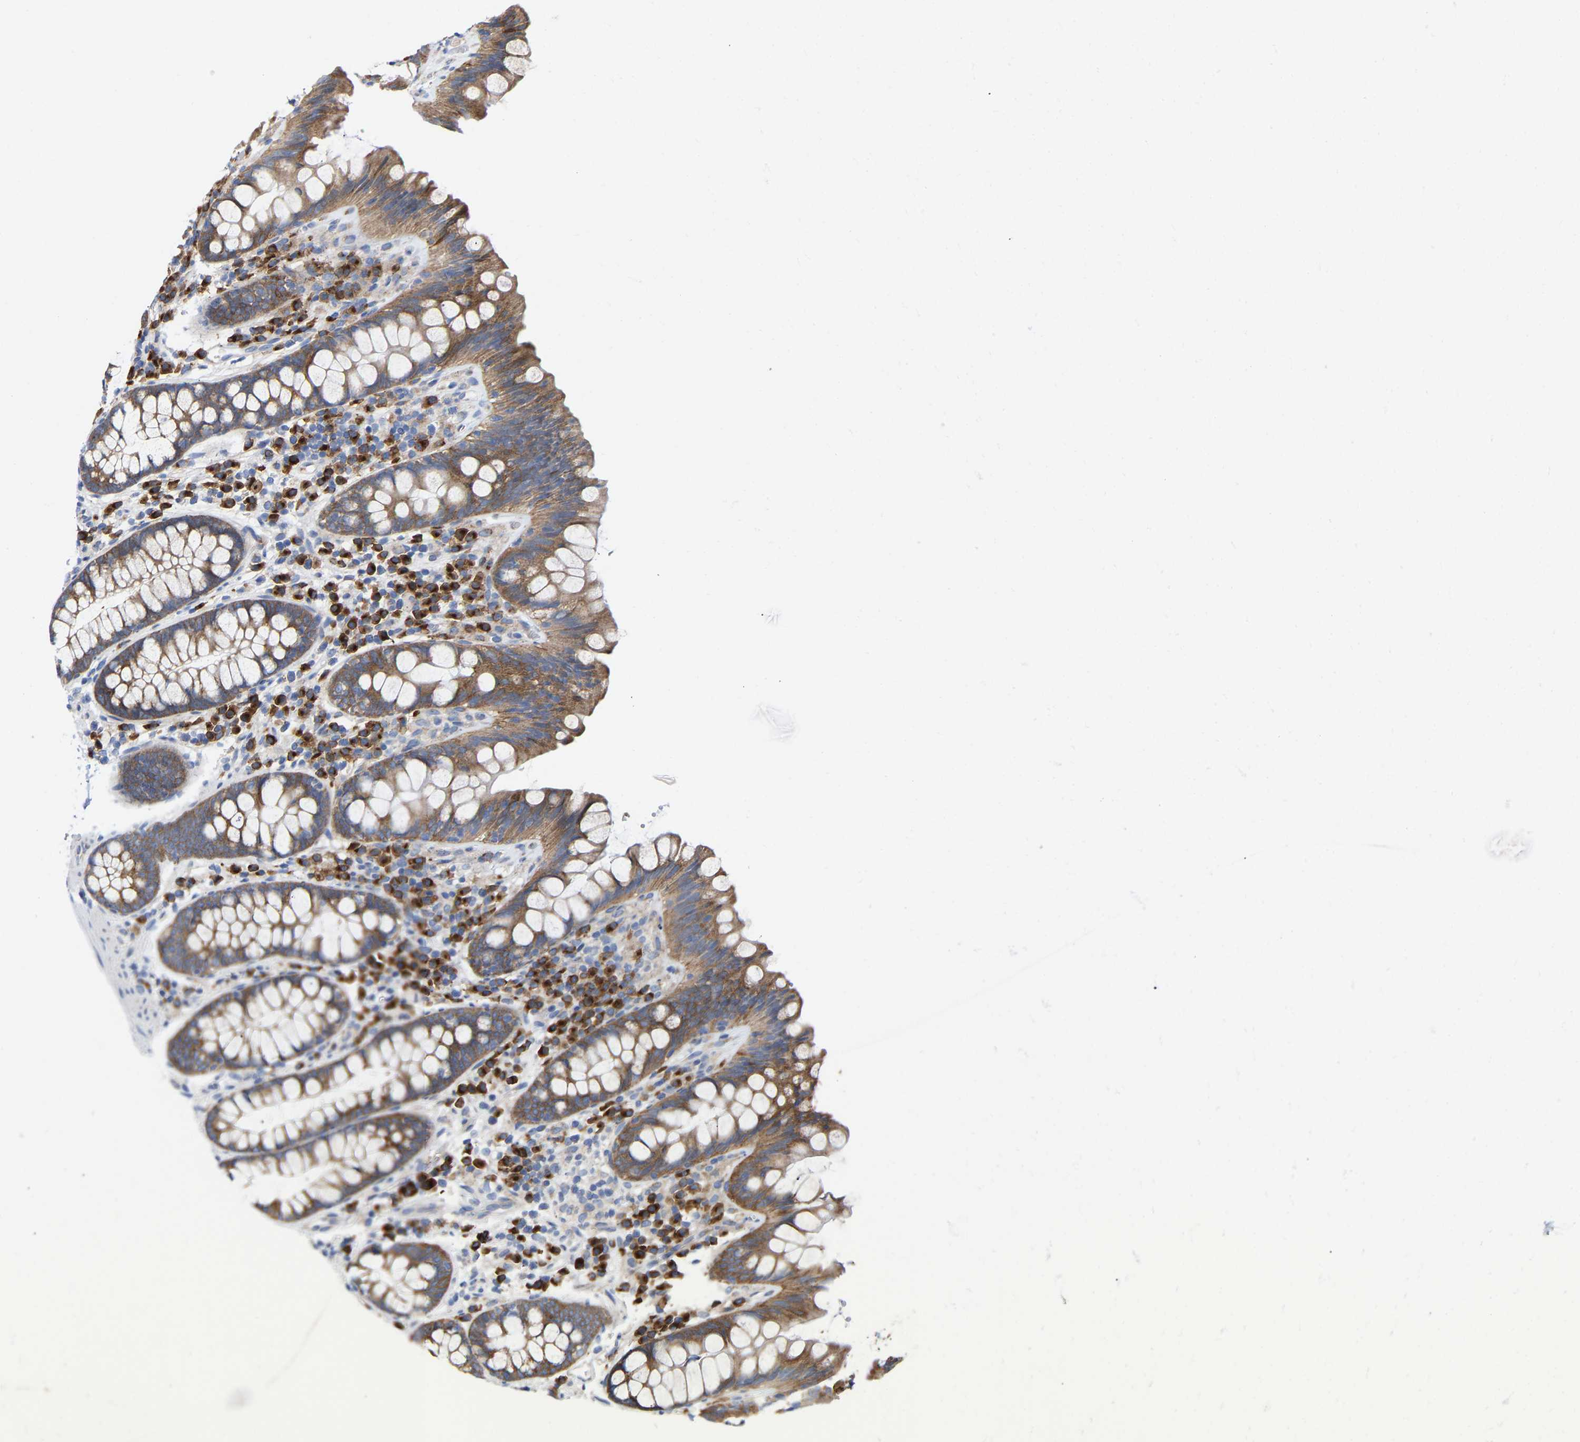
{"staining": {"intensity": "negative", "quantity": "none", "location": "none"}, "tissue": "colon", "cell_type": "Endothelial cells", "image_type": "normal", "snomed": [{"axis": "morphology", "description": "Normal tissue, NOS"}, {"axis": "topography", "description": "Colon"}], "caption": "The image reveals no significant staining in endothelial cells of colon. The staining was performed using DAB to visualize the protein expression in brown, while the nuclei were stained in blue with hematoxylin (Magnification: 20x).", "gene": "PPP1R15A", "patient": {"sex": "female", "age": 80}}